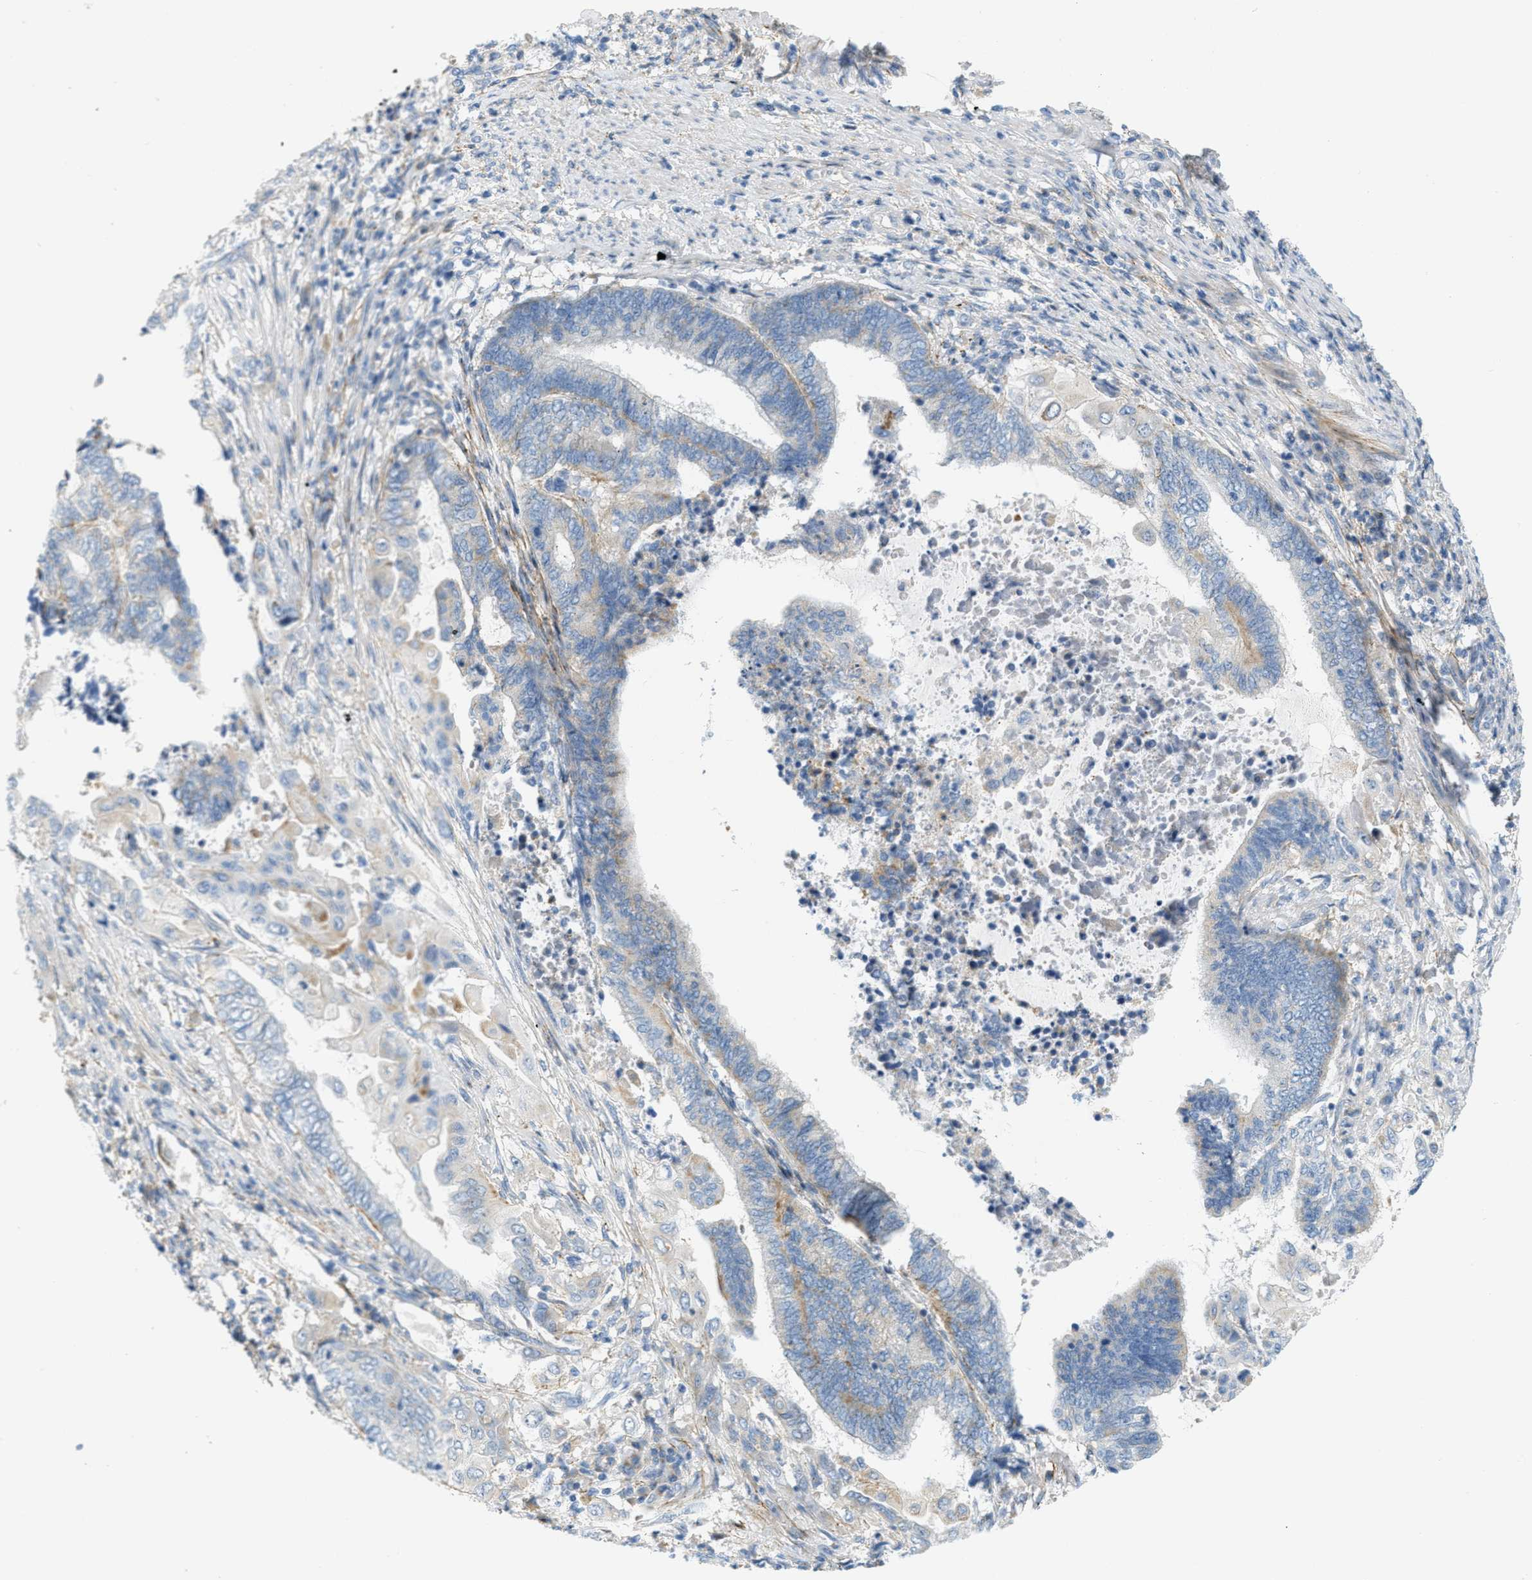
{"staining": {"intensity": "weak", "quantity": "25%-75%", "location": "cytoplasmic/membranous"}, "tissue": "endometrial cancer", "cell_type": "Tumor cells", "image_type": "cancer", "snomed": [{"axis": "morphology", "description": "Adenocarcinoma, NOS"}, {"axis": "topography", "description": "Uterus"}, {"axis": "topography", "description": "Endometrium"}], "caption": "Protein positivity by IHC reveals weak cytoplasmic/membranous positivity in about 25%-75% of tumor cells in endometrial cancer (adenocarcinoma).", "gene": "LMBRD1", "patient": {"sex": "female", "age": 70}}